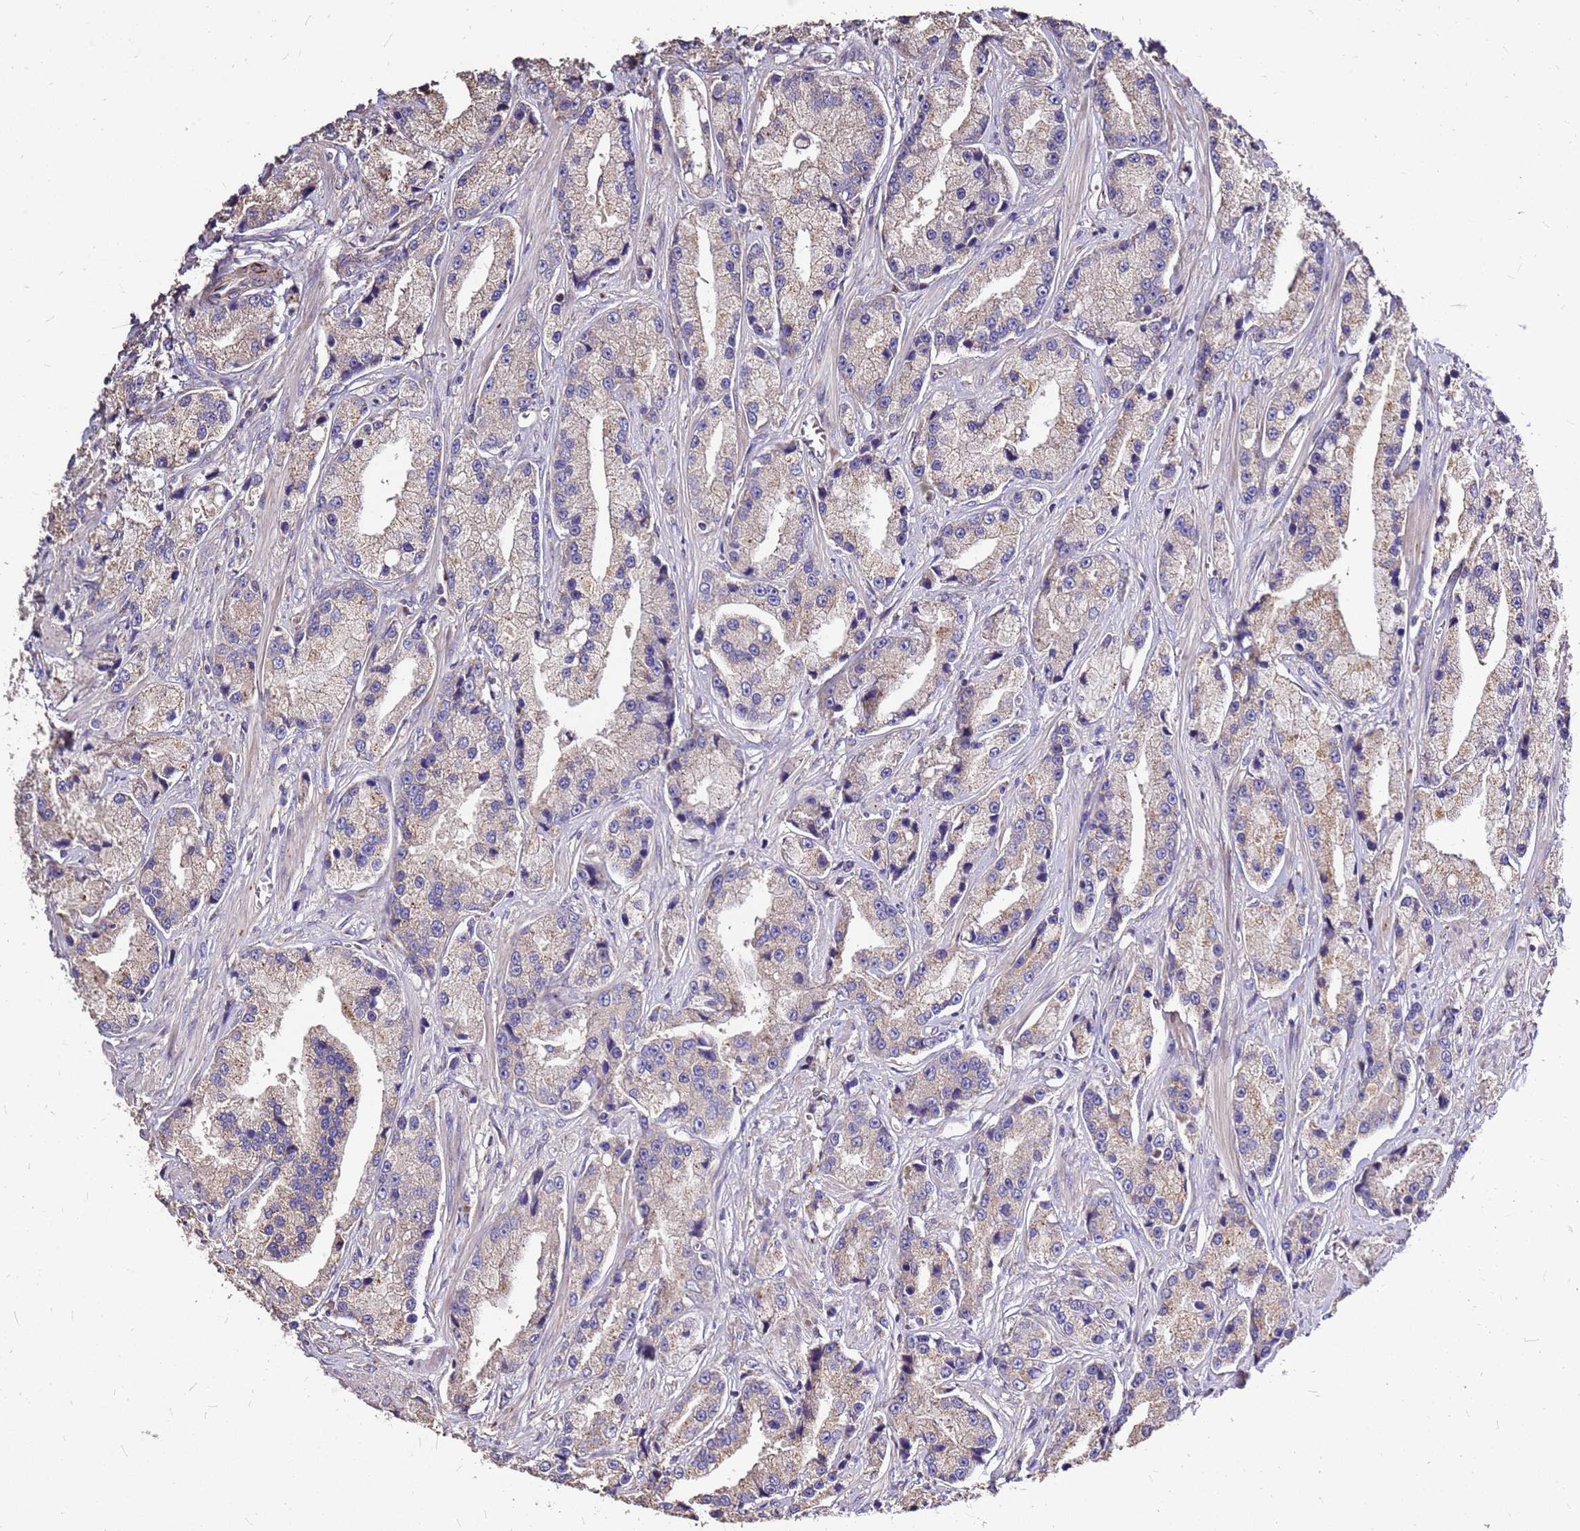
{"staining": {"intensity": "weak", "quantity": ">75%", "location": "cytoplasmic/membranous"}, "tissue": "prostate cancer", "cell_type": "Tumor cells", "image_type": "cancer", "snomed": [{"axis": "morphology", "description": "Adenocarcinoma, High grade"}, {"axis": "topography", "description": "Prostate"}], "caption": "High-power microscopy captured an IHC histopathology image of prostate cancer, revealing weak cytoplasmic/membranous expression in approximately >75% of tumor cells. The staining is performed using DAB brown chromogen to label protein expression. The nuclei are counter-stained blue using hematoxylin.", "gene": "EXD3", "patient": {"sex": "male", "age": 74}}